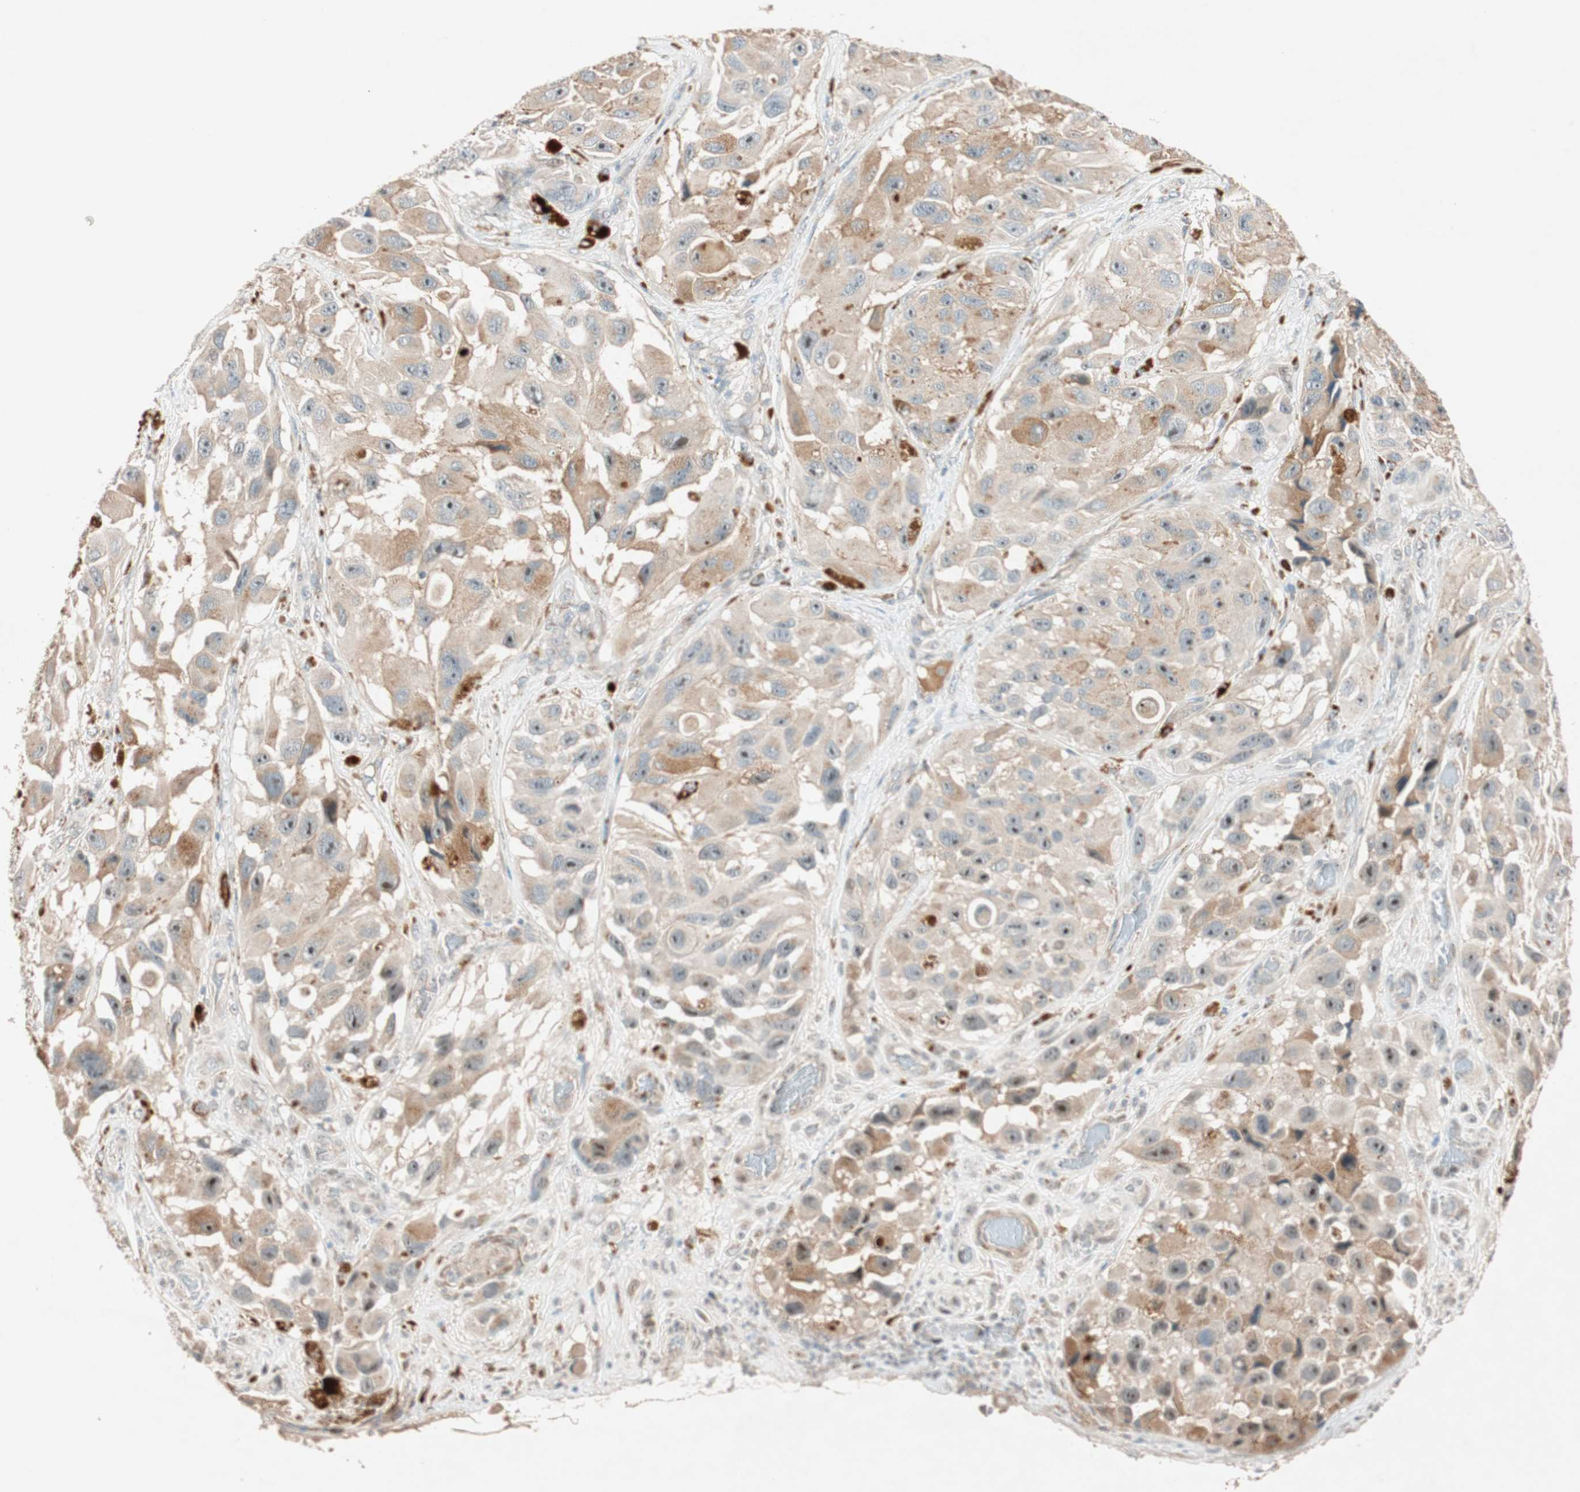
{"staining": {"intensity": "moderate", "quantity": "<25%", "location": "cytoplasmic/membranous,nuclear"}, "tissue": "melanoma", "cell_type": "Tumor cells", "image_type": "cancer", "snomed": [{"axis": "morphology", "description": "Malignant melanoma, NOS"}, {"axis": "topography", "description": "Skin"}], "caption": "Human malignant melanoma stained for a protein (brown) shows moderate cytoplasmic/membranous and nuclear positive positivity in about <25% of tumor cells.", "gene": "EPHA6", "patient": {"sex": "female", "age": 73}}